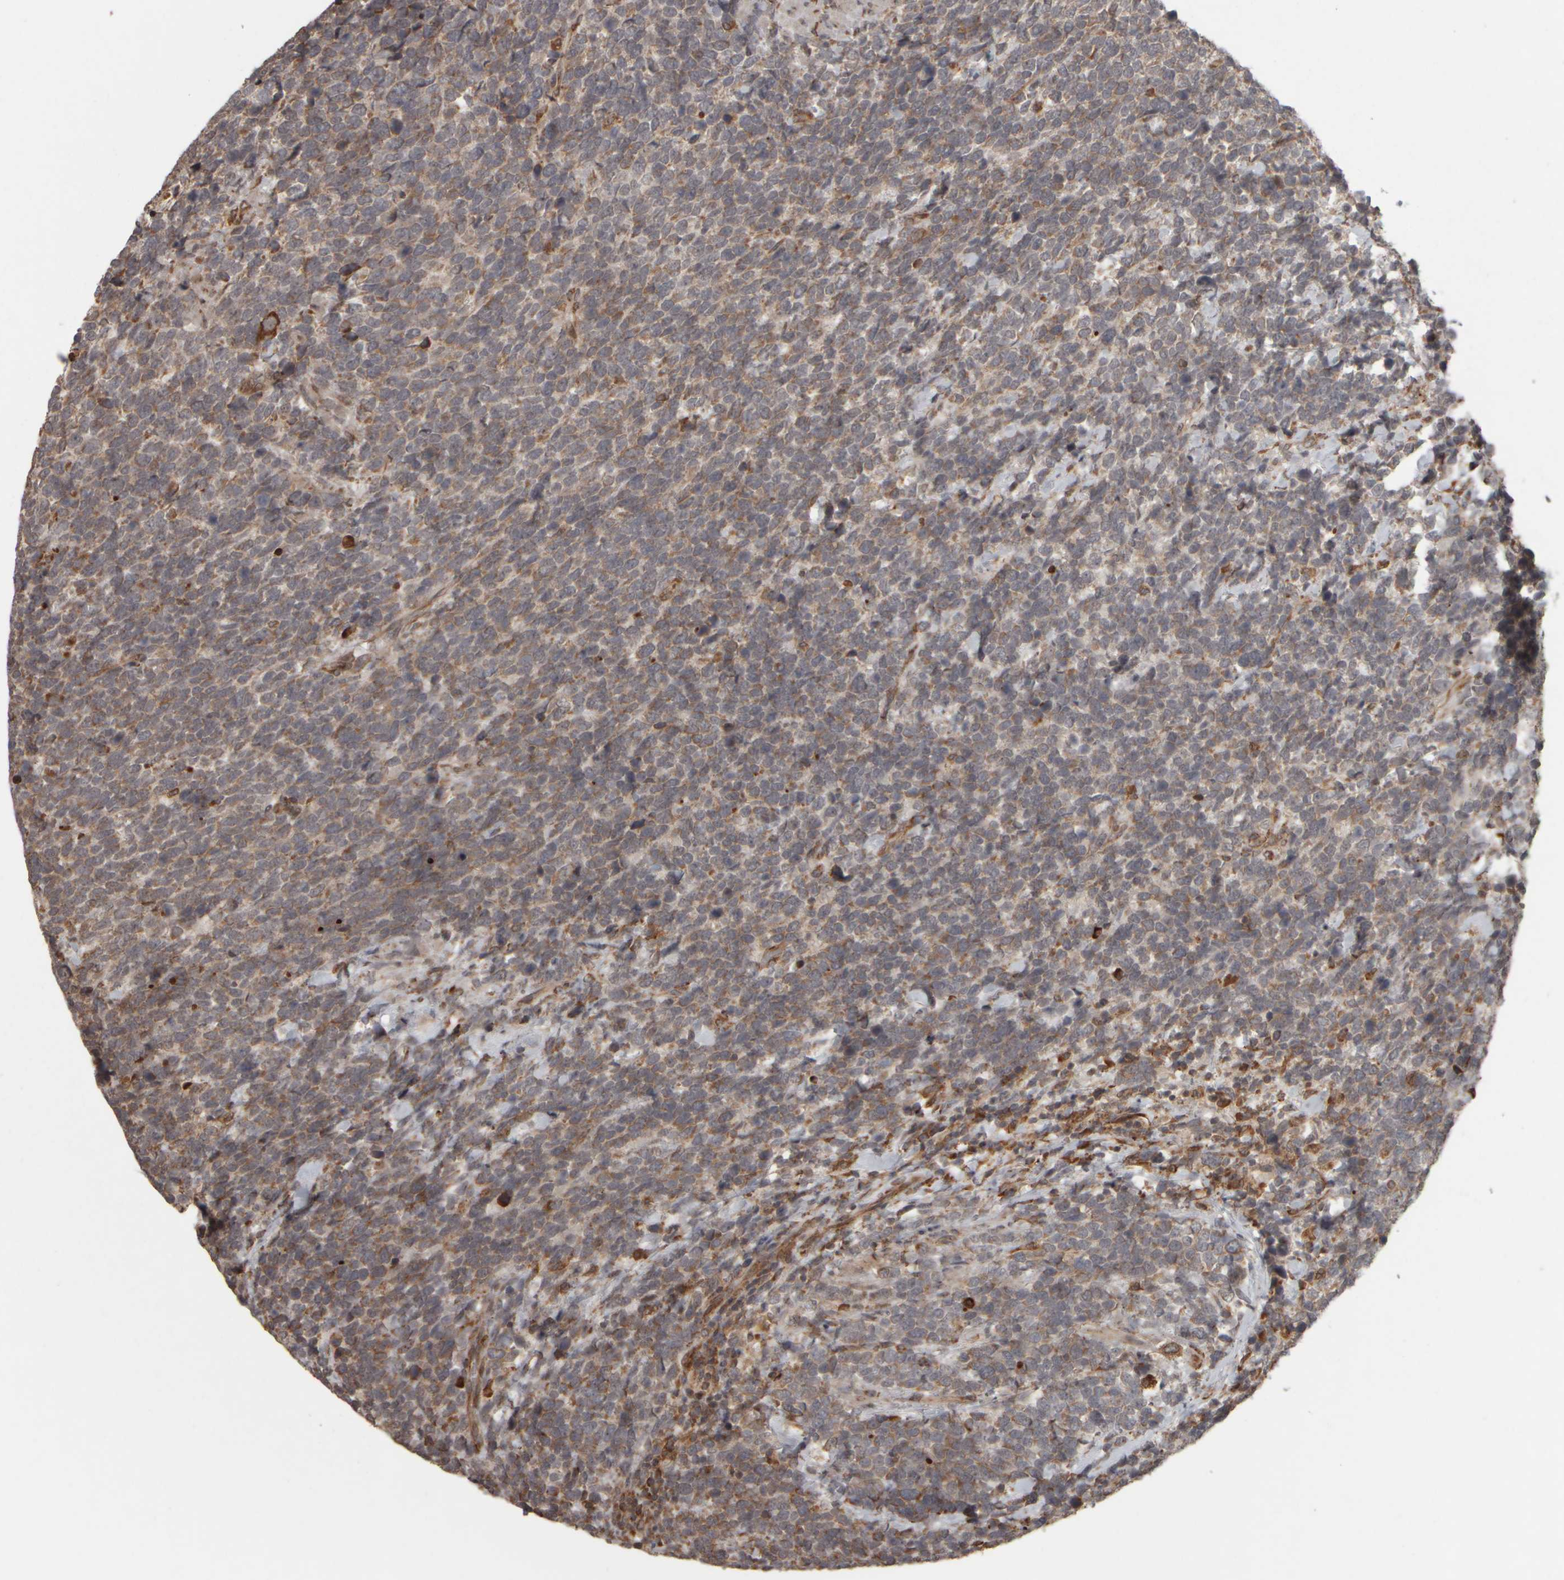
{"staining": {"intensity": "weak", "quantity": ">75%", "location": "cytoplasmic/membranous"}, "tissue": "urothelial cancer", "cell_type": "Tumor cells", "image_type": "cancer", "snomed": [{"axis": "morphology", "description": "Urothelial carcinoma, High grade"}, {"axis": "topography", "description": "Urinary bladder"}], "caption": "This is a micrograph of immunohistochemistry staining of high-grade urothelial carcinoma, which shows weak positivity in the cytoplasmic/membranous of tumor cells.", "gene": "AGBL3", "patient": {"sex": "female", "age": 82}}